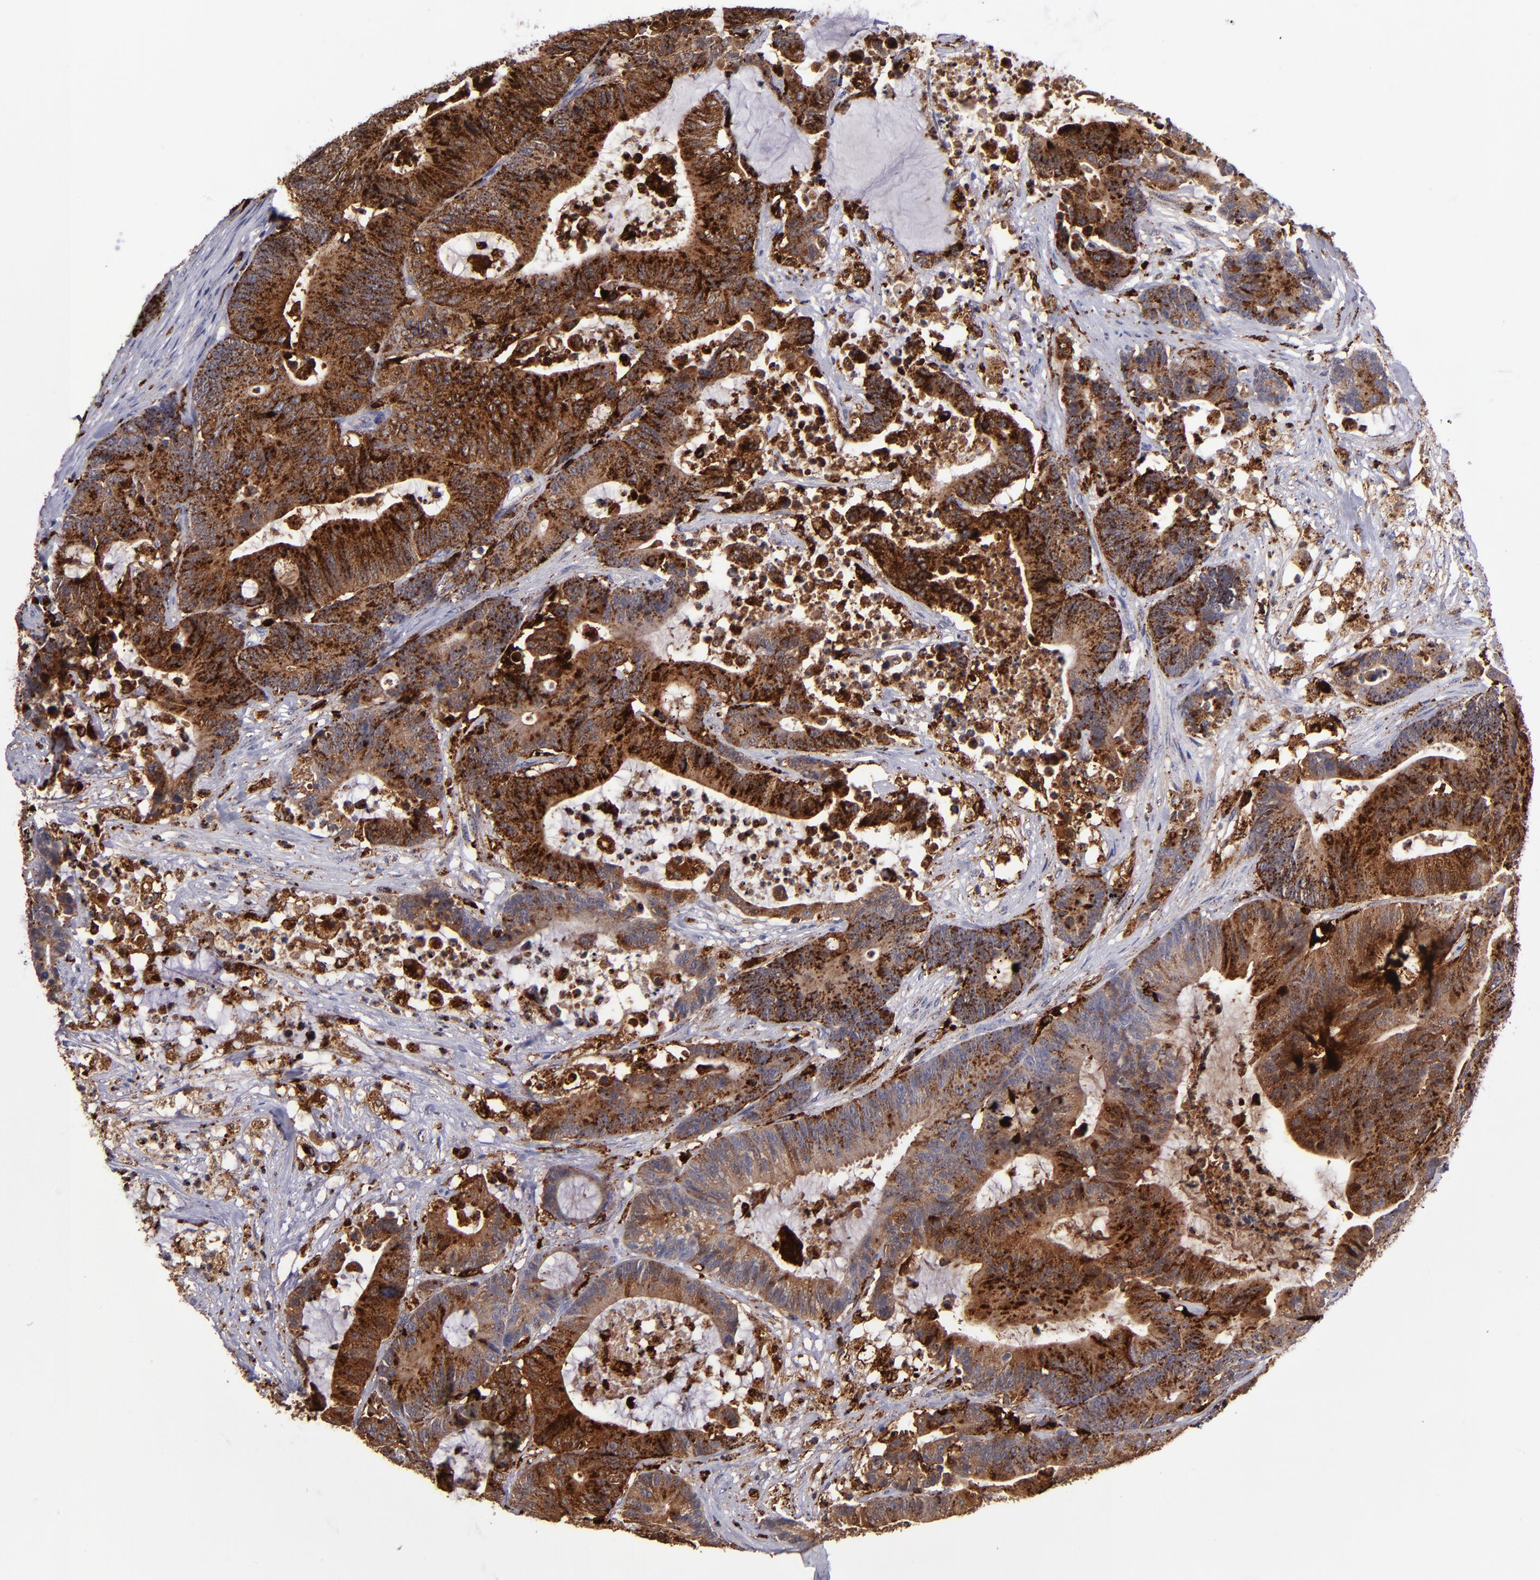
{"staining": {"intensity": "strong", "quantity": ">75%", "location": "cytoplasmic/membranous"}, "tissue": "colorectal cancer", "cell_type": "Tumor cells", "image_type": "cancer", "snomed": [{"axis": "morphology", "description": "Adenocarcinoma, NOS"}, {"axis": "topography", "description": "Colon"}], "caption": "About >75% of tumor cells in colorectal cancer demonstrate strong cytoplasmic/membranous protein expression as visualized by brown immunohistochemical staining.", "gene": "CTSS", "patient": {"sex": "female", "age": 84}}